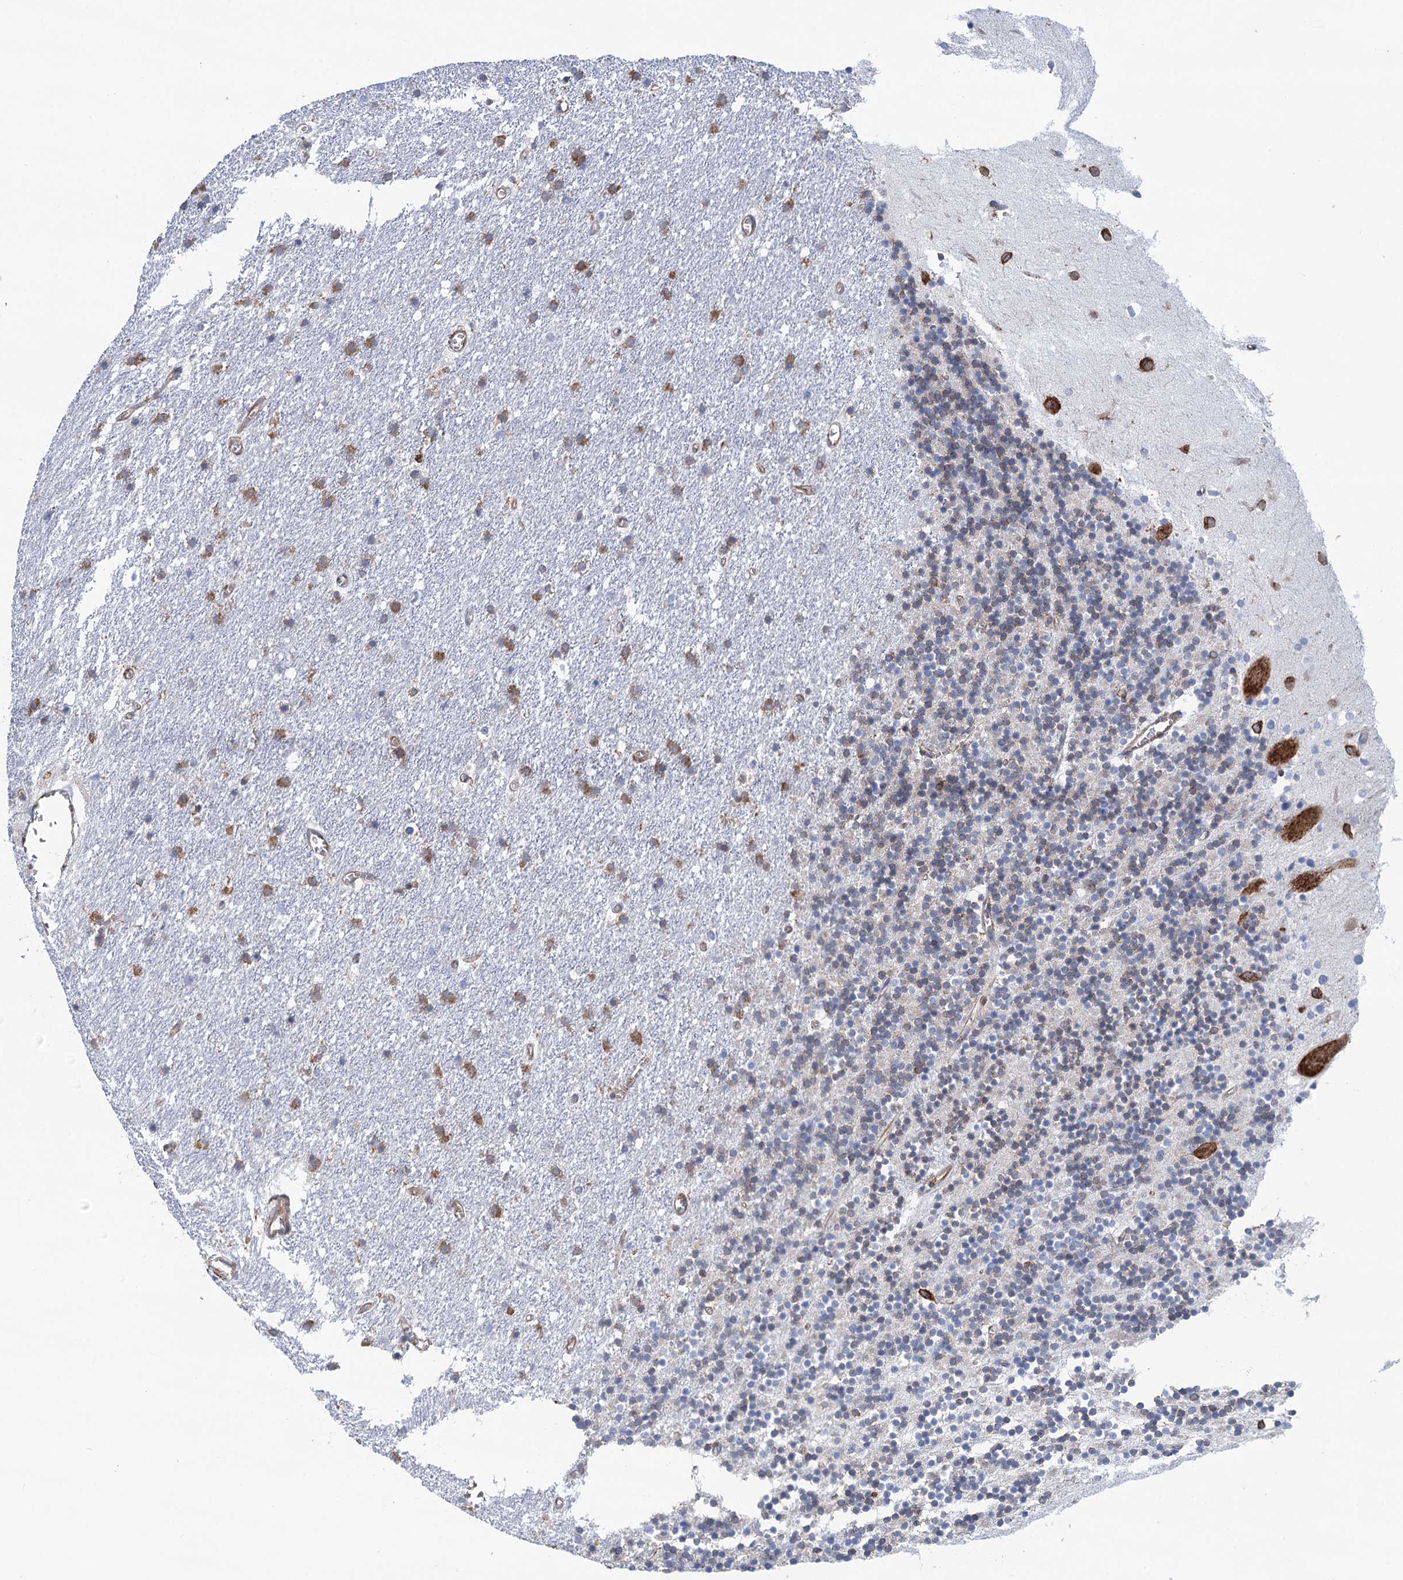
{"staining": {"intensity": "weak", "quantity": "<25%", "location": "cytoplasmic/membranous"}, "tissue": "cerebellum", "cell_type": "Cells in granular layer", "image_type": "normal", "snomed": [{"axis": "morphology", "description": "Normal tissue, NOS"}, {"axis": "topography", "description": "Cerebellum"}], "caption": "Photomicrograph shows no significant protein positivity in cells in granular layer of benign cerebellum.", "gene": "SLC12A7", "patient": {"sex": "male", "age": 54}}